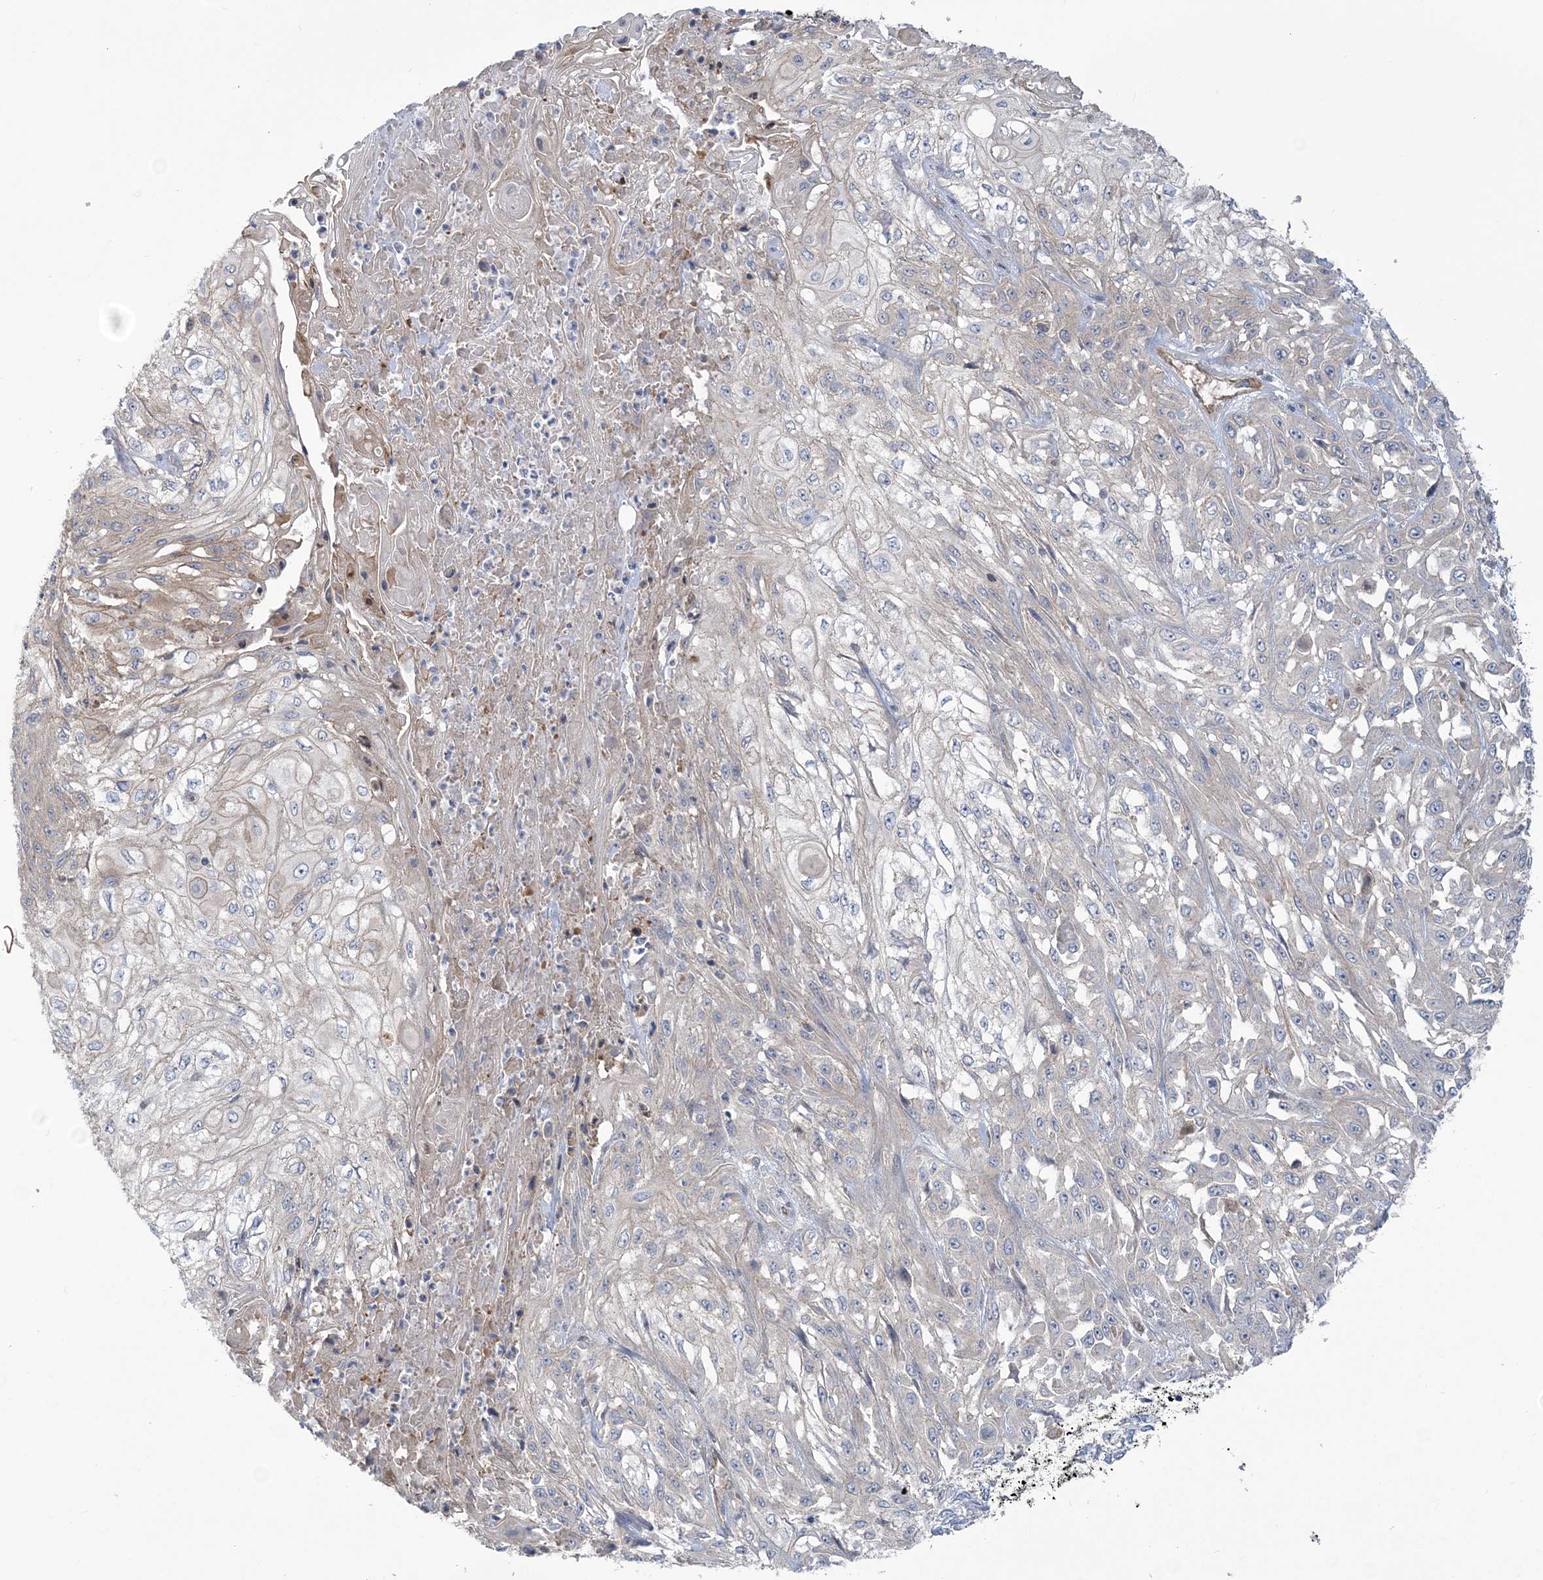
{"staining": {"intensity": "negative", "quantity": "none", "location": "none"}, "tissue": "skin cancer", "cell_type": "Tumor cells", "image_type": "cancer", "snomed": [{"axis": "morphology", "description": "Squamous cell carcinoma, NOS"}, {"axis": "morphology", "description": "Squamous cell carcinoma, metastatic, NOS"}, {"axis": "topography", "description": "Skin"}, {"axis": "topography", "description": "Lymph node"}], "caption": "DAB (3,3'-diaminobenzidine) immunohistochemical staining of human skin squamous cell carcinoma reveals no significant positivity in tumor cells. (Brightfield microscopy of DAB immunohistochemistry (IHC) at high magnification).", "gene": "RAI14", "patient": {"sex": "male", "age": 75}}